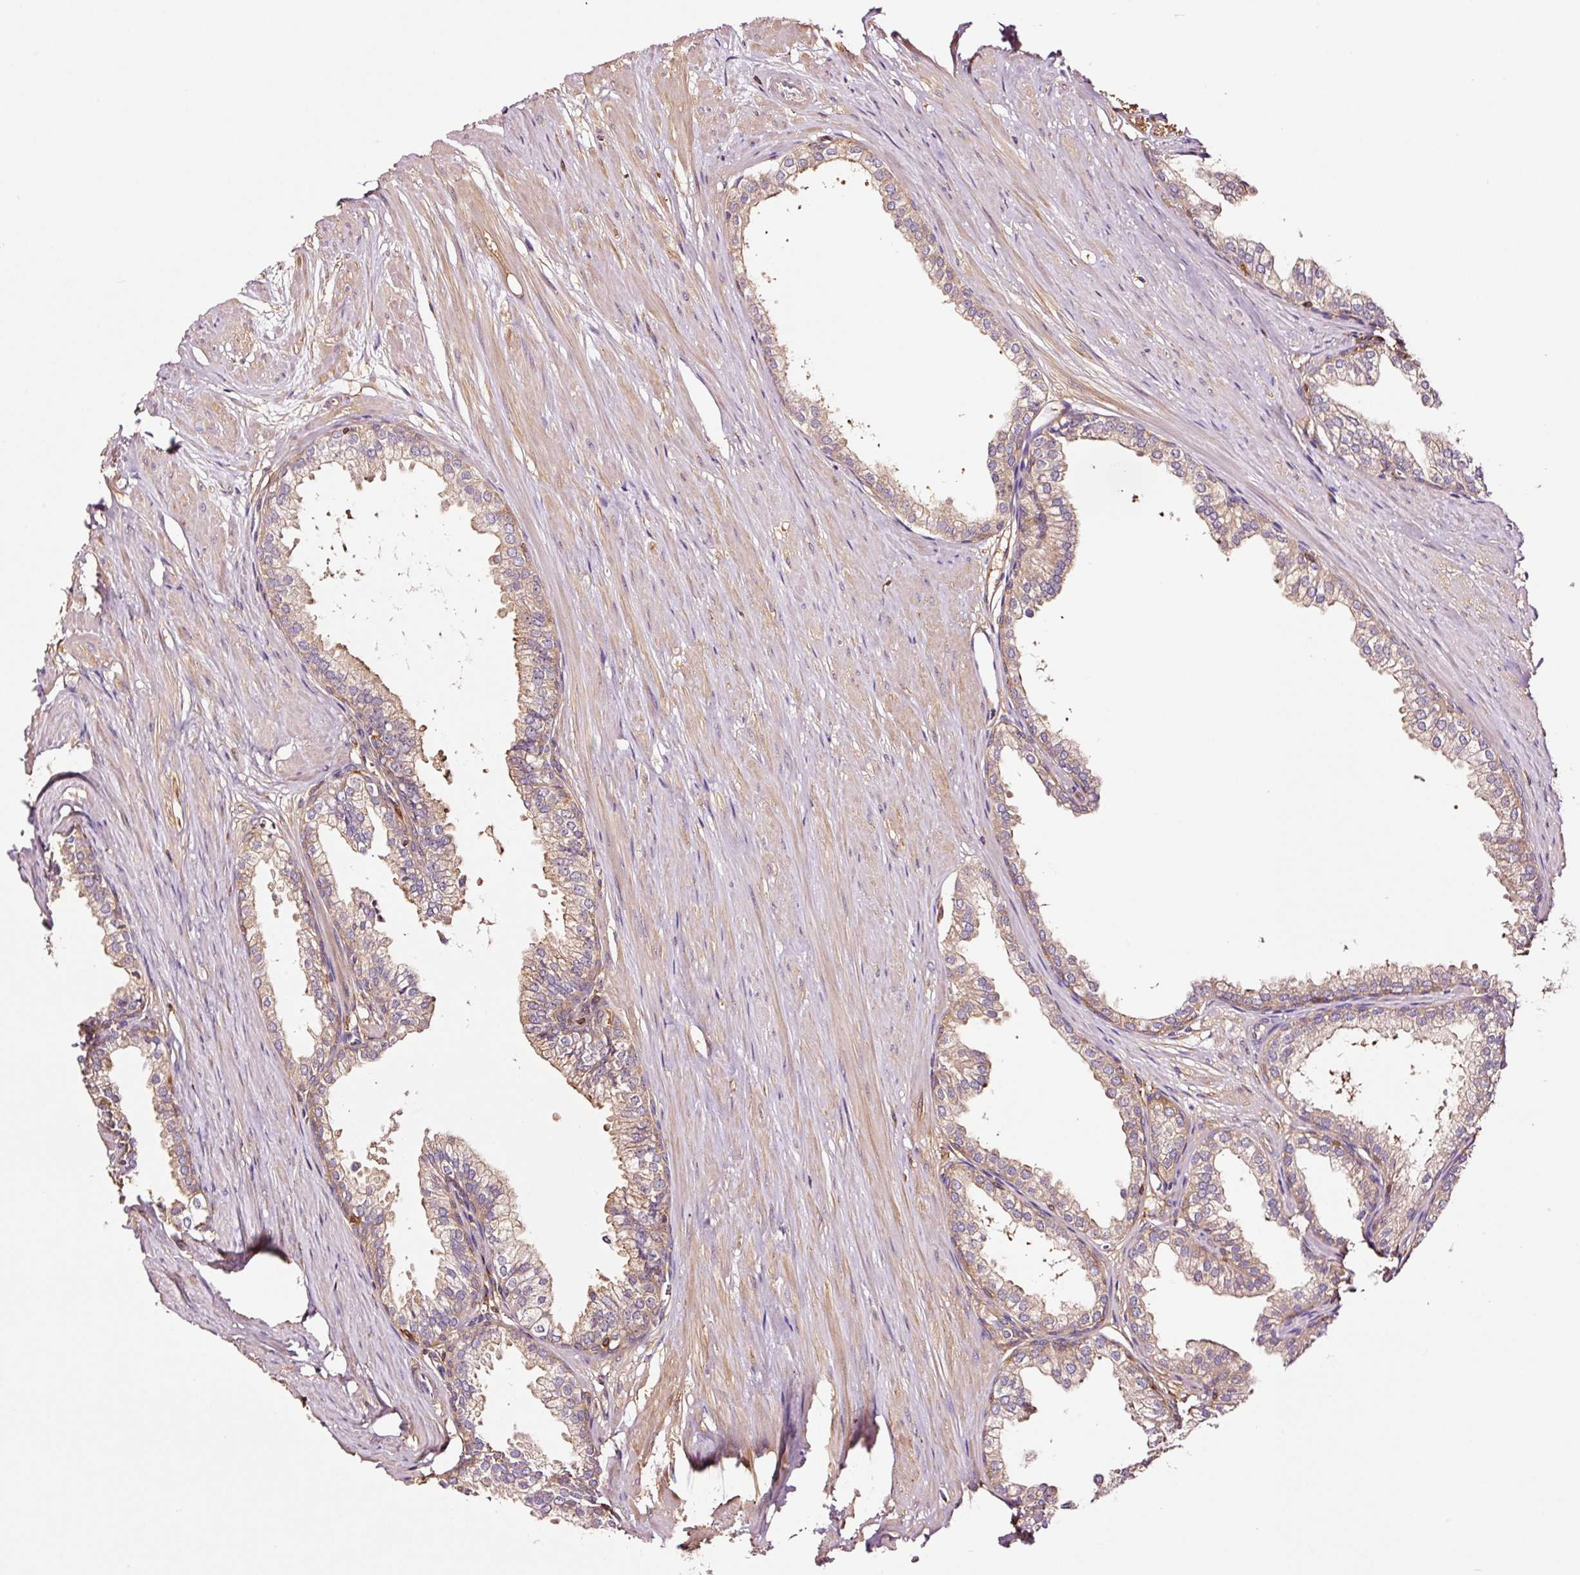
{"staining": {"intensity": "weak", "quantity": ">75%", "location": "cytoplasmic/membranous"}, "tissue": "prostate", "cell_type": "Glandular cells", "image_type": "normal", "snomed": [{"axis": "morphology", "description": "Normal tissue, NOS"}, {"axis": "topography", "description": "Prostate"}, {"axis": "topography", "description": "Peripheral nerve tissue"}], "caption": "The immunohistochemical stain shows weak cytoplasmic/membranous staining in glandular cells of benign prostate. Using DAB (brown) and hematoxylin (blue) stains, captured at high magnification using brightfield microscopy.", "gene": "METAP1", "patient": {"sex": "male", "age": 55}}